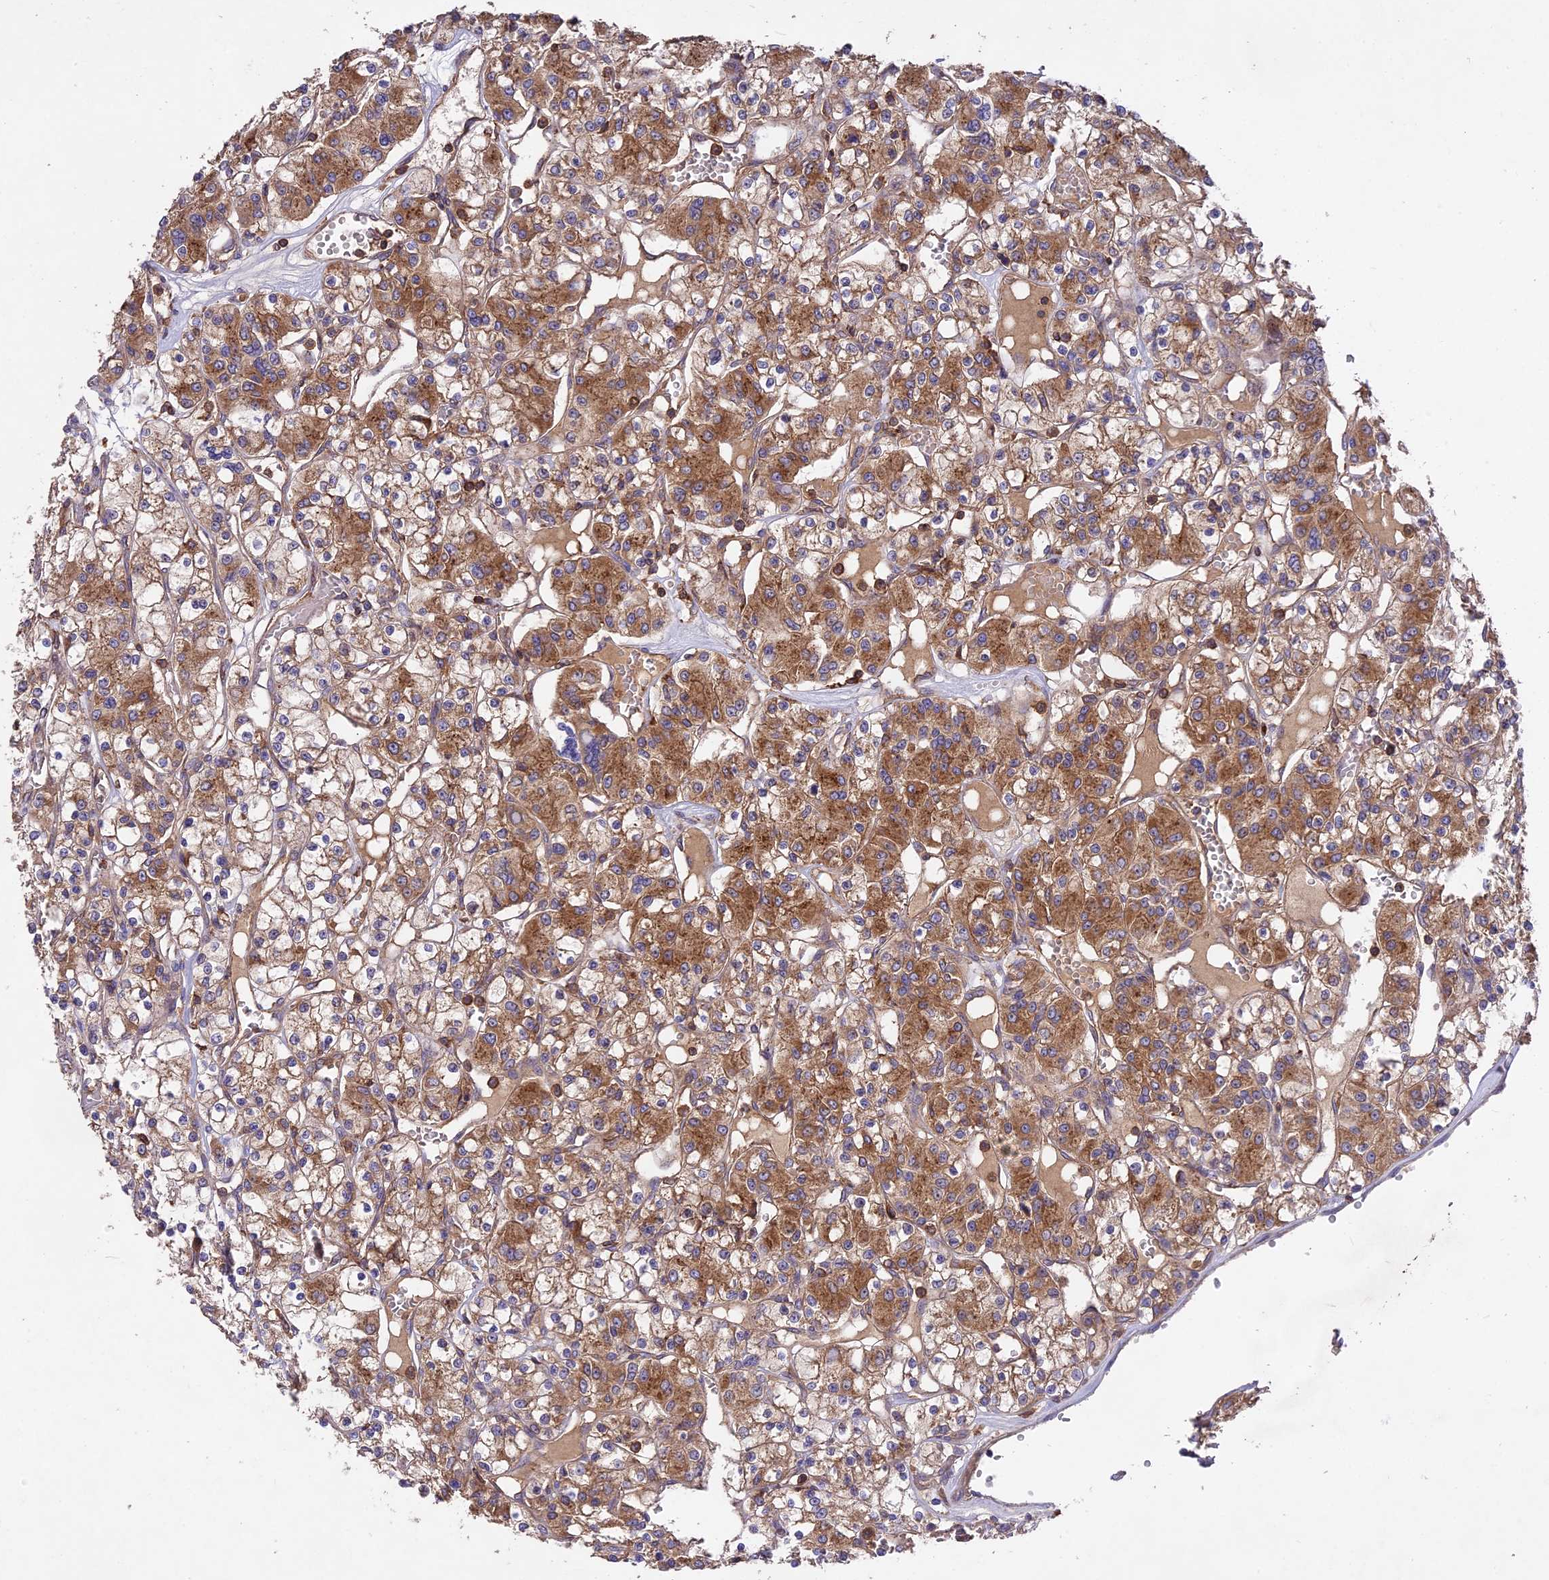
{"staining": {"intensity": "moderate", "quantity": ">75%", "location": "cytoplasmic/membranous"}, "tissue": "renal cancer", "cell_type": "Tumor cells", "image_type": "cancer", "snomed": [{"axis": "morphology", "description": "Adenocarcinoma, NOS"}, {"axis": "topography", "description": "Kidney"}], "caption": "Tumor cells display medium levels of moderate cytoplasmic/membranous staining in about >75% of cells in human renal cancer (adenocarcinoma).", "gene": "NUDT8", "patient": {"sex": "female", "age": 59}}